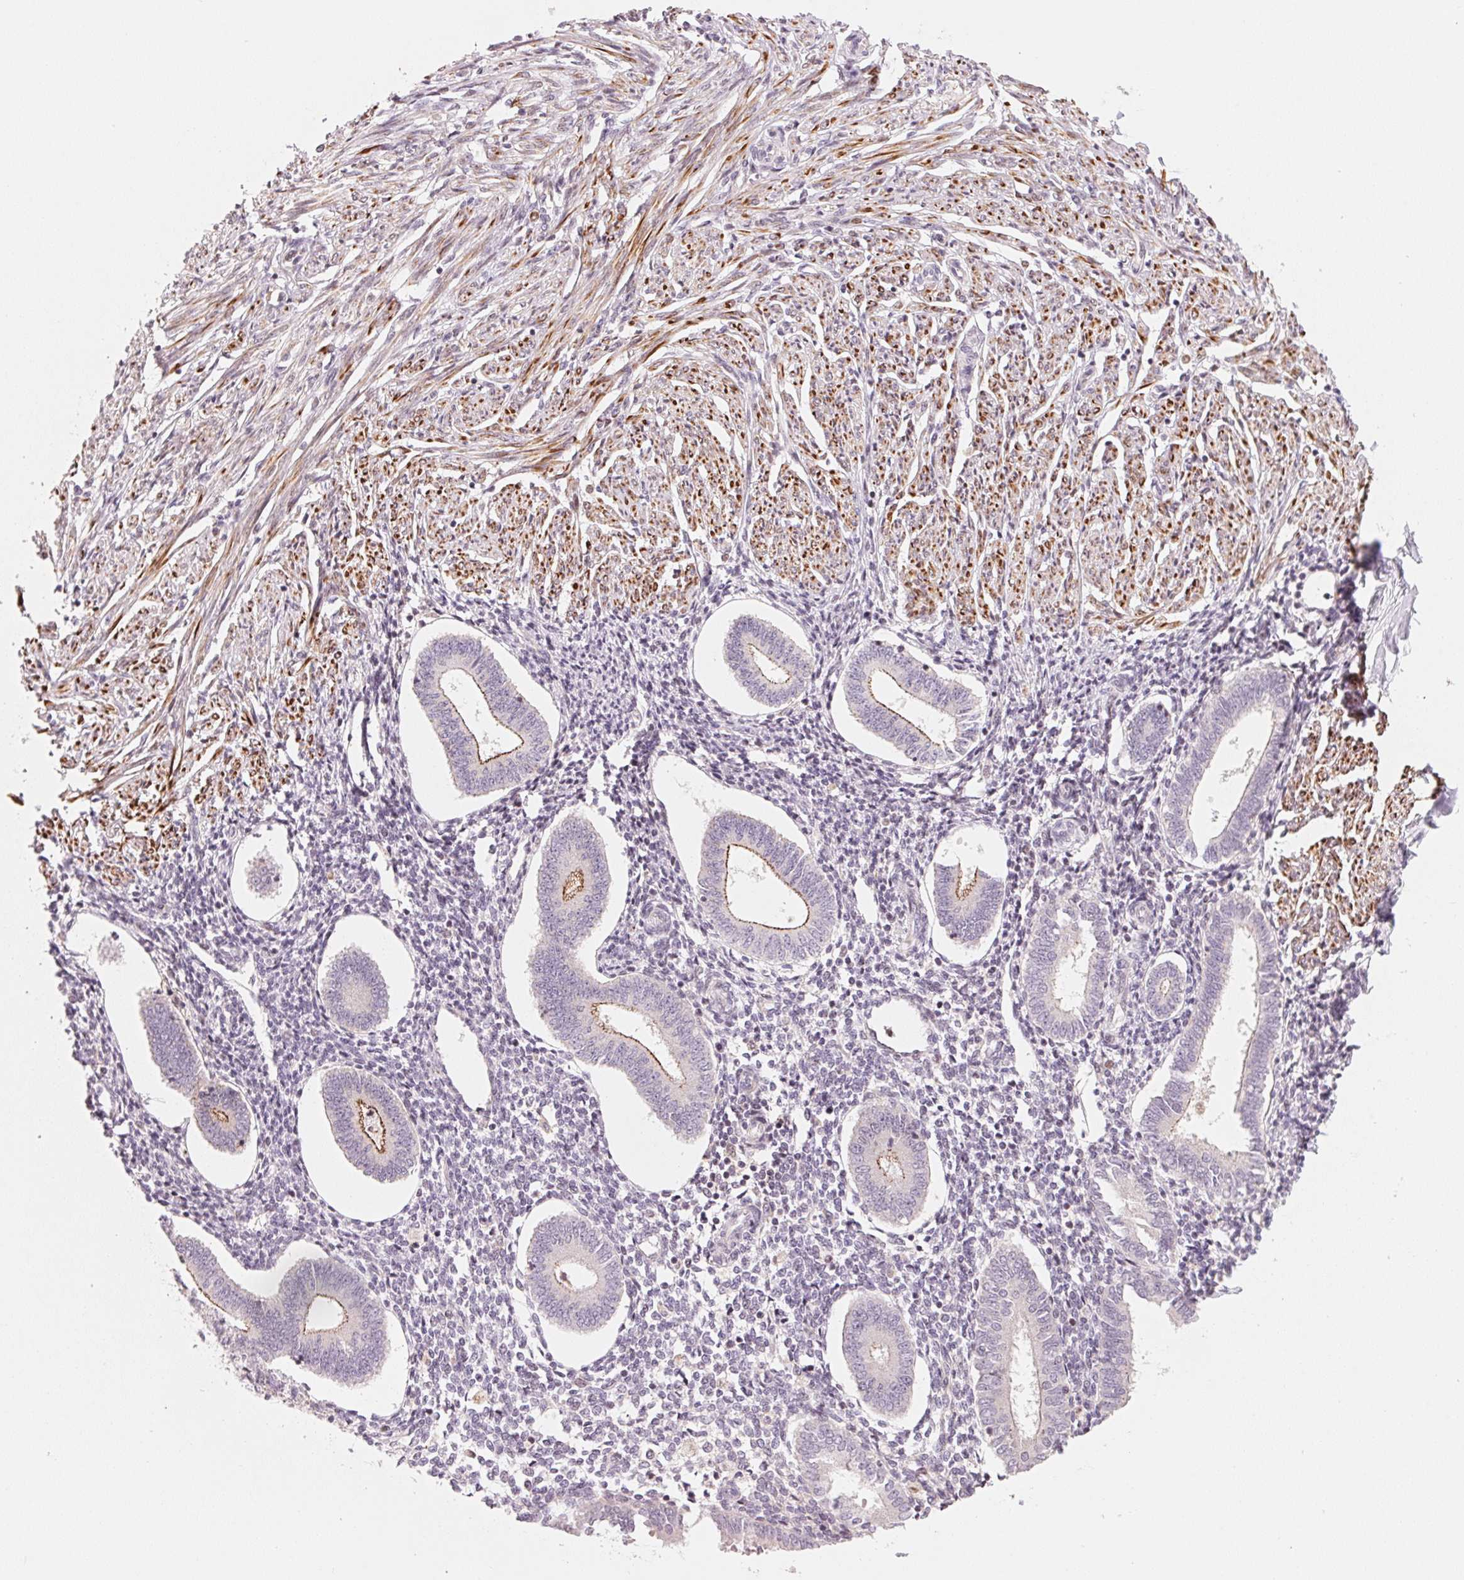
{"staining": {"intensity": "negative", "quantity": "none", "location": "none"}, "tissue": "endometrium", "cell_type": "Cells in endometrial stroma", "image_type": "normal", "snomed": [{"axis": "morphology", "description": "Normal tissue, NOS"}, {"axis": "topography", "description": "Endometrium"}], "caption": "IHC of normal endometrium exhibits no staining in cells in endometrial stroma.", "gene": "SLC17A4", "patient": {"sex": "female", "age": 40}}